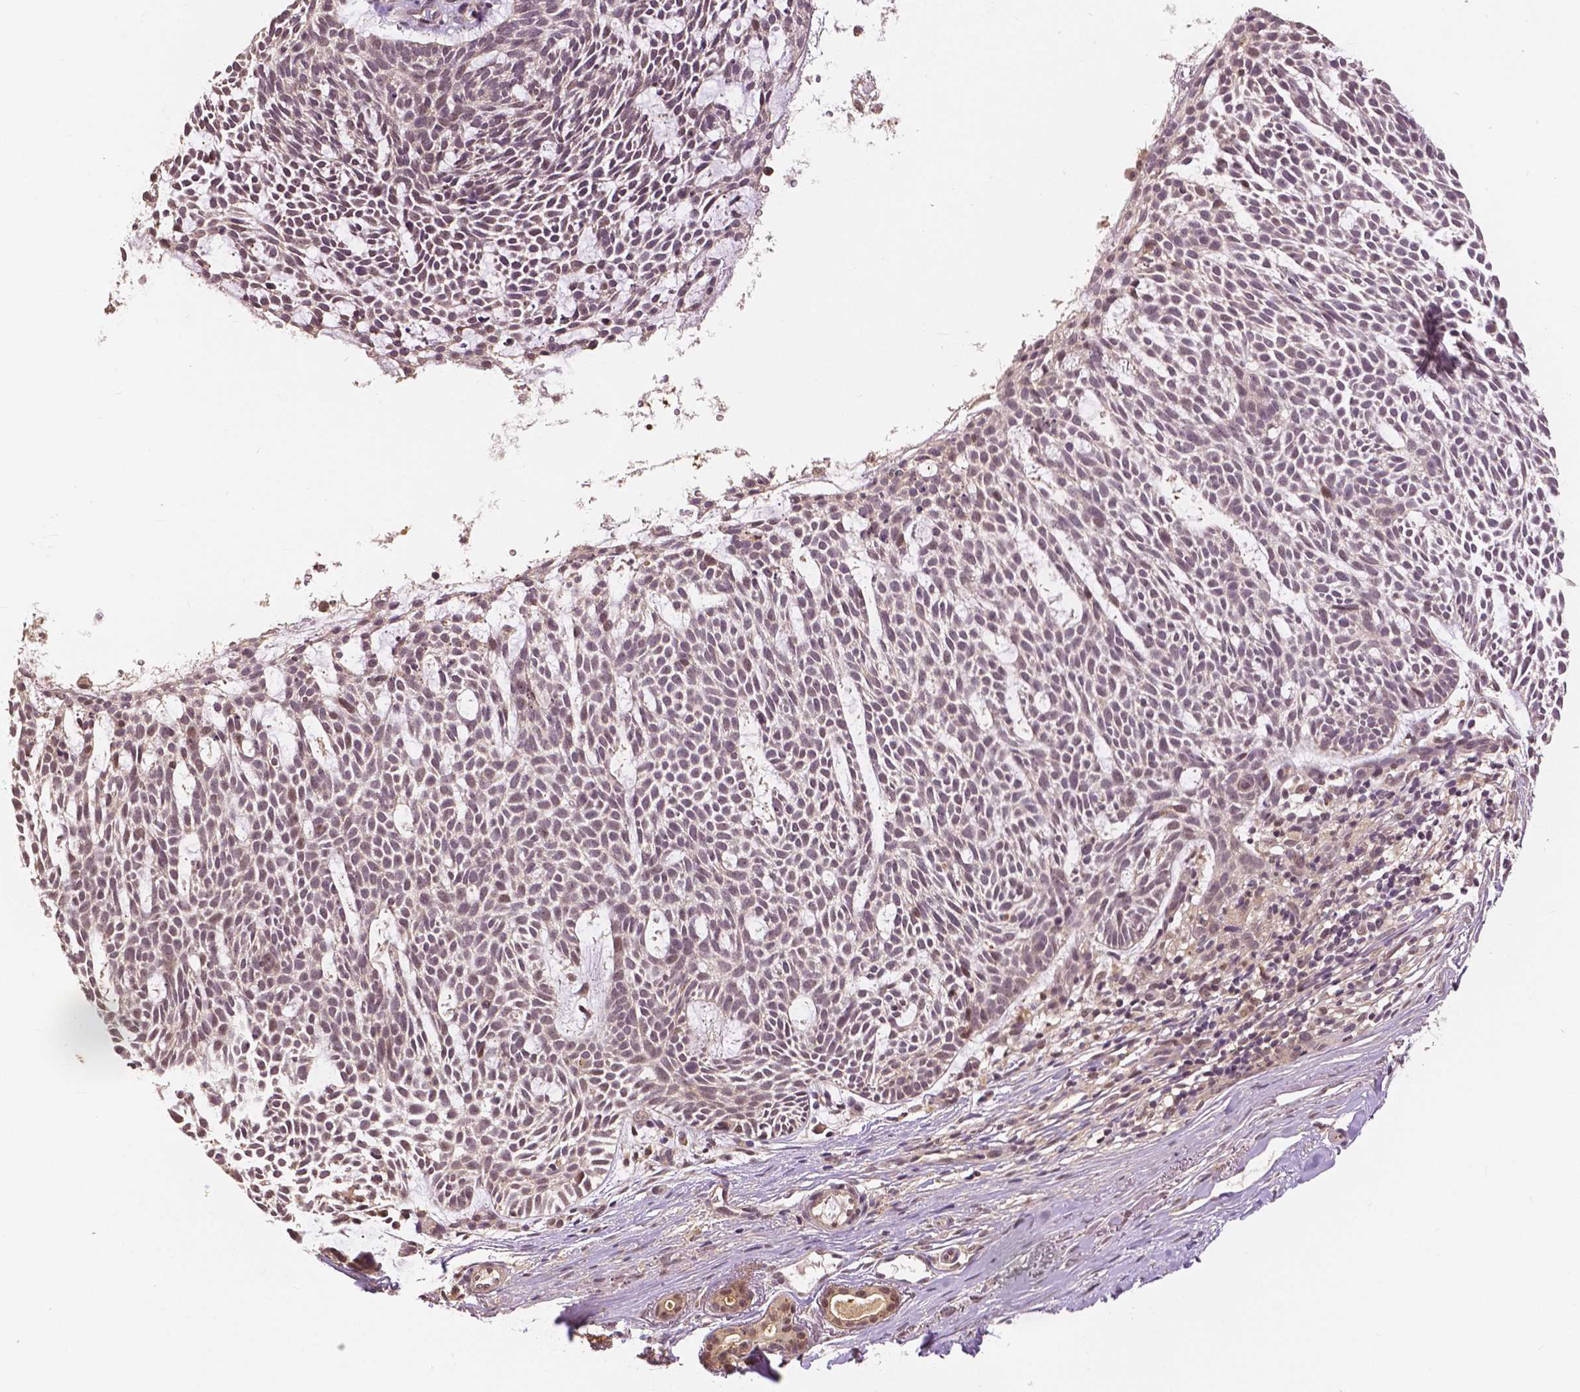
{"staining": {"intensity": "weak", "quantity": ">75%", "location": "nuclear"}, "tissue": "skin cancer", "cell_type": "Tumor cells", "image_type": "cancer", "snomed": [{"axis": "morphology", "description": "Basal cell carcinoma"}, {"axis": "topography", "description": "Skin"}], "caption": "This histopathology image exhibits IHC staining of human skin cancer, with low weak nuclear staining in approximately >75% of tumor cells.", "gene": "MAP1LC3B", "patient": {"sex": "male", "age": 83}}